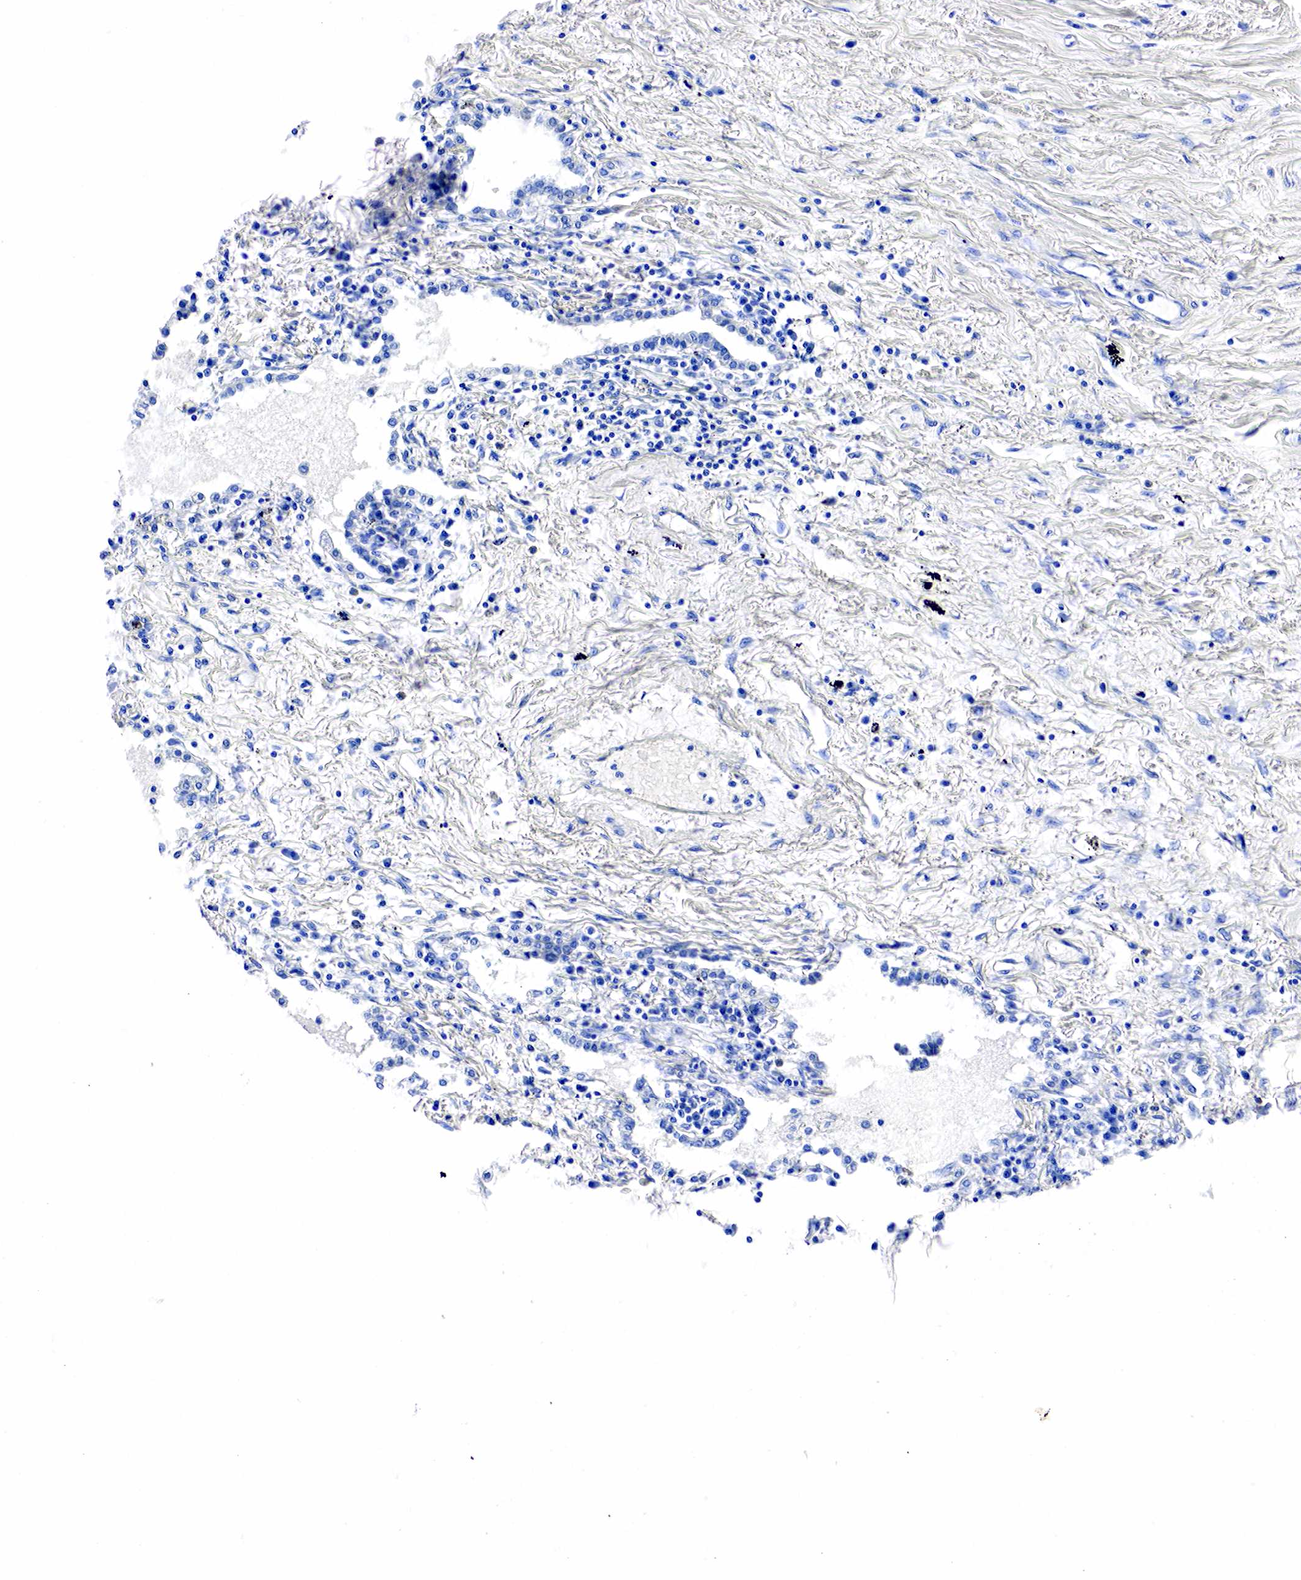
{"staining": {"intensity": "negative", "quantity": "none", "location": "none"}, "tissue": "lung cancer", "cell_type": "Tumor cells", "image_type": "cancer", "snomed": [{"axis": "morphology", "description": "Adenocarcinoma, NOS"}, {"axis": "topography", "description": "Lung"}], "caption": "There is no significant expression in tumor cells of adenocarcinoma (lung).", "gene": "ACP3", "patient": {"sex": "male", "age": 60}}